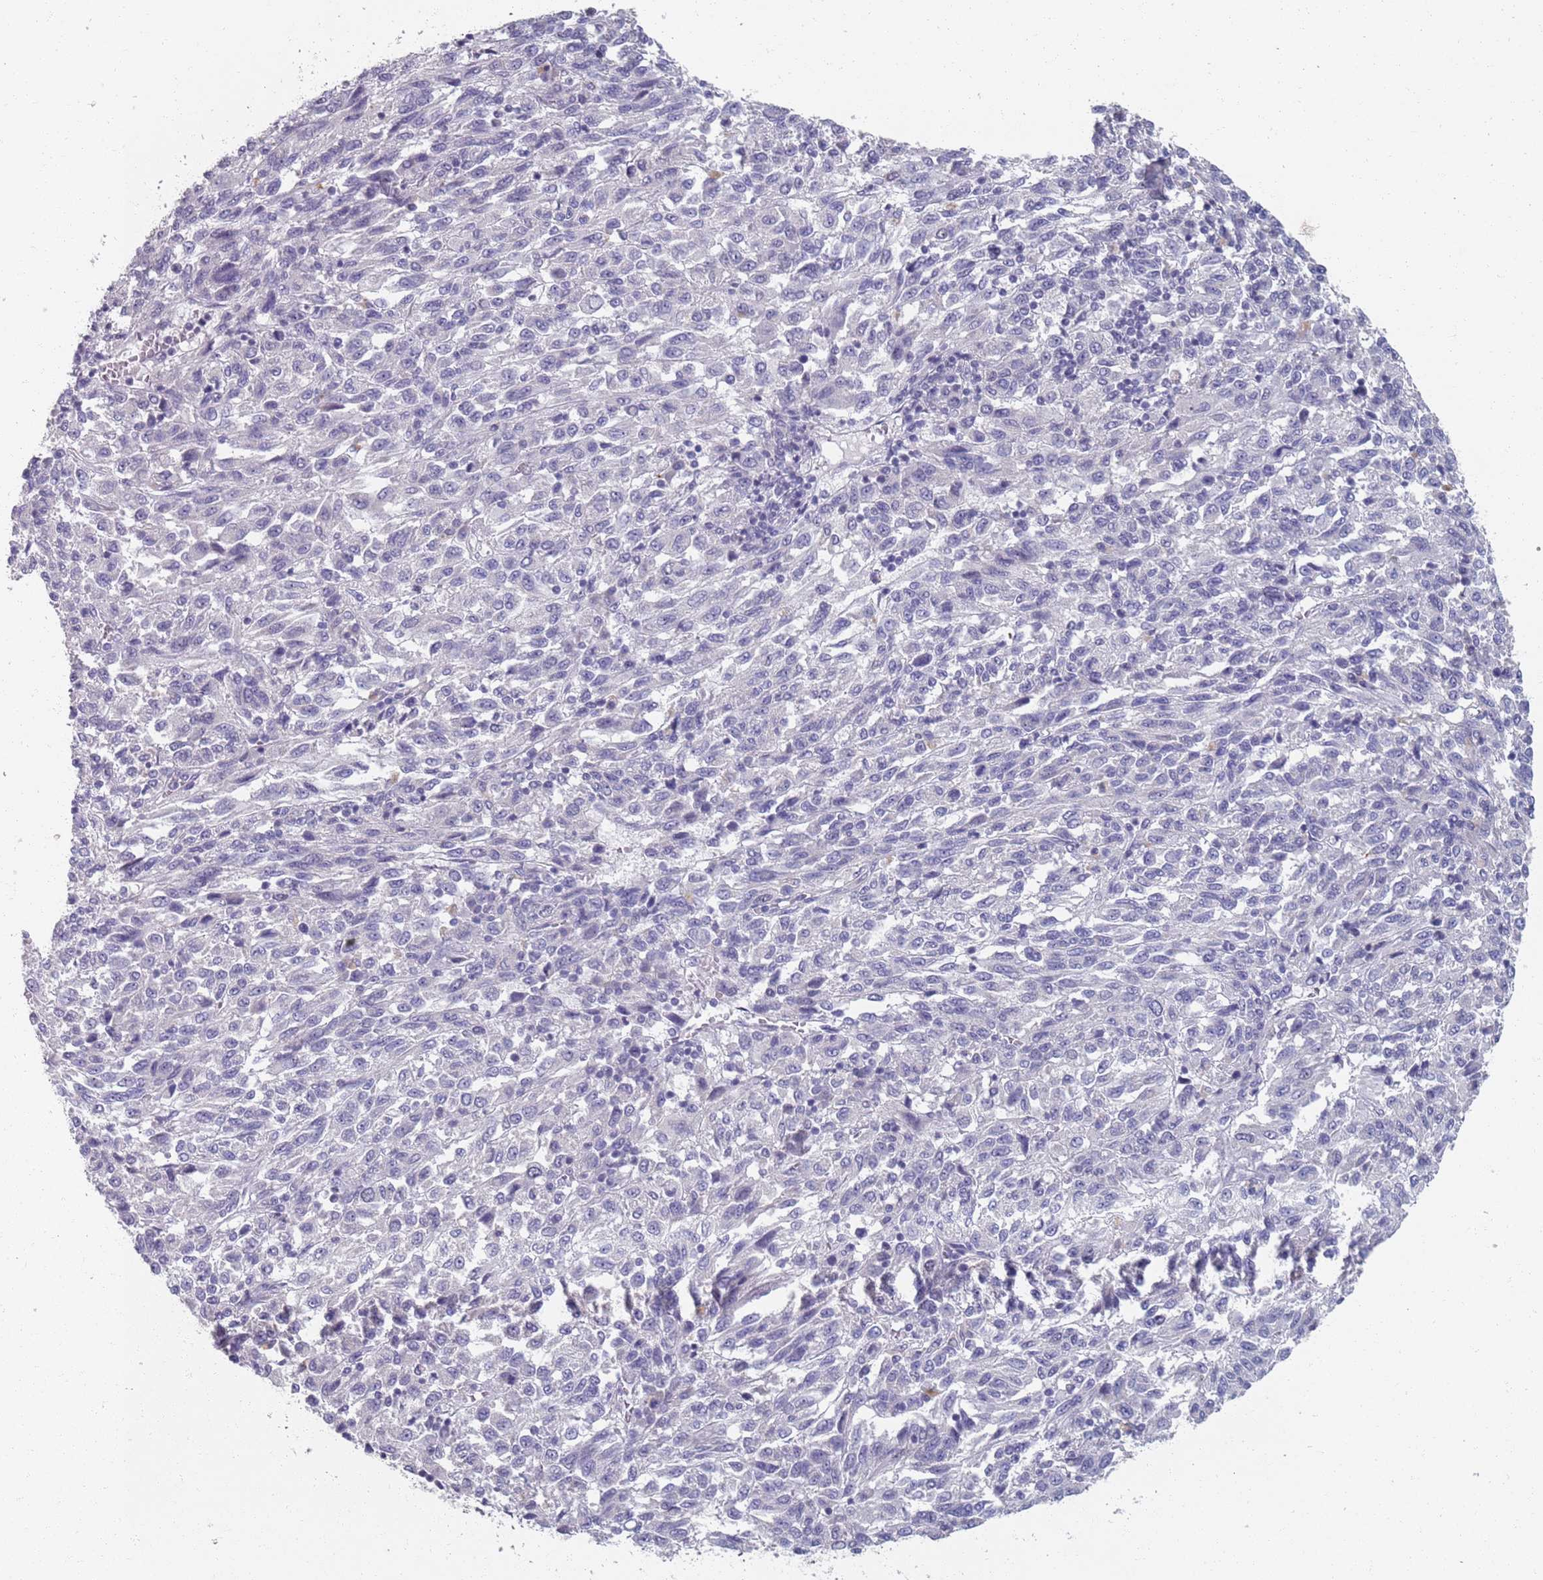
{"staining": {"intensity": "negative", "quantity": "none", "location": "none"}, "tissue": "melanoma", "cell_type": "Tumor cells", "image_type": "cancer", "snomed": [{"axis": "morphology", "description": "Malignant melanoma, Metastatic site"}, {"axis": "topography", "description": "Lung"}], "caption": "IHC of human melanoma reveals no expression in tumor cells.", "gene": "SAMD1", "patient": {"sex": "male", "age": 64}}